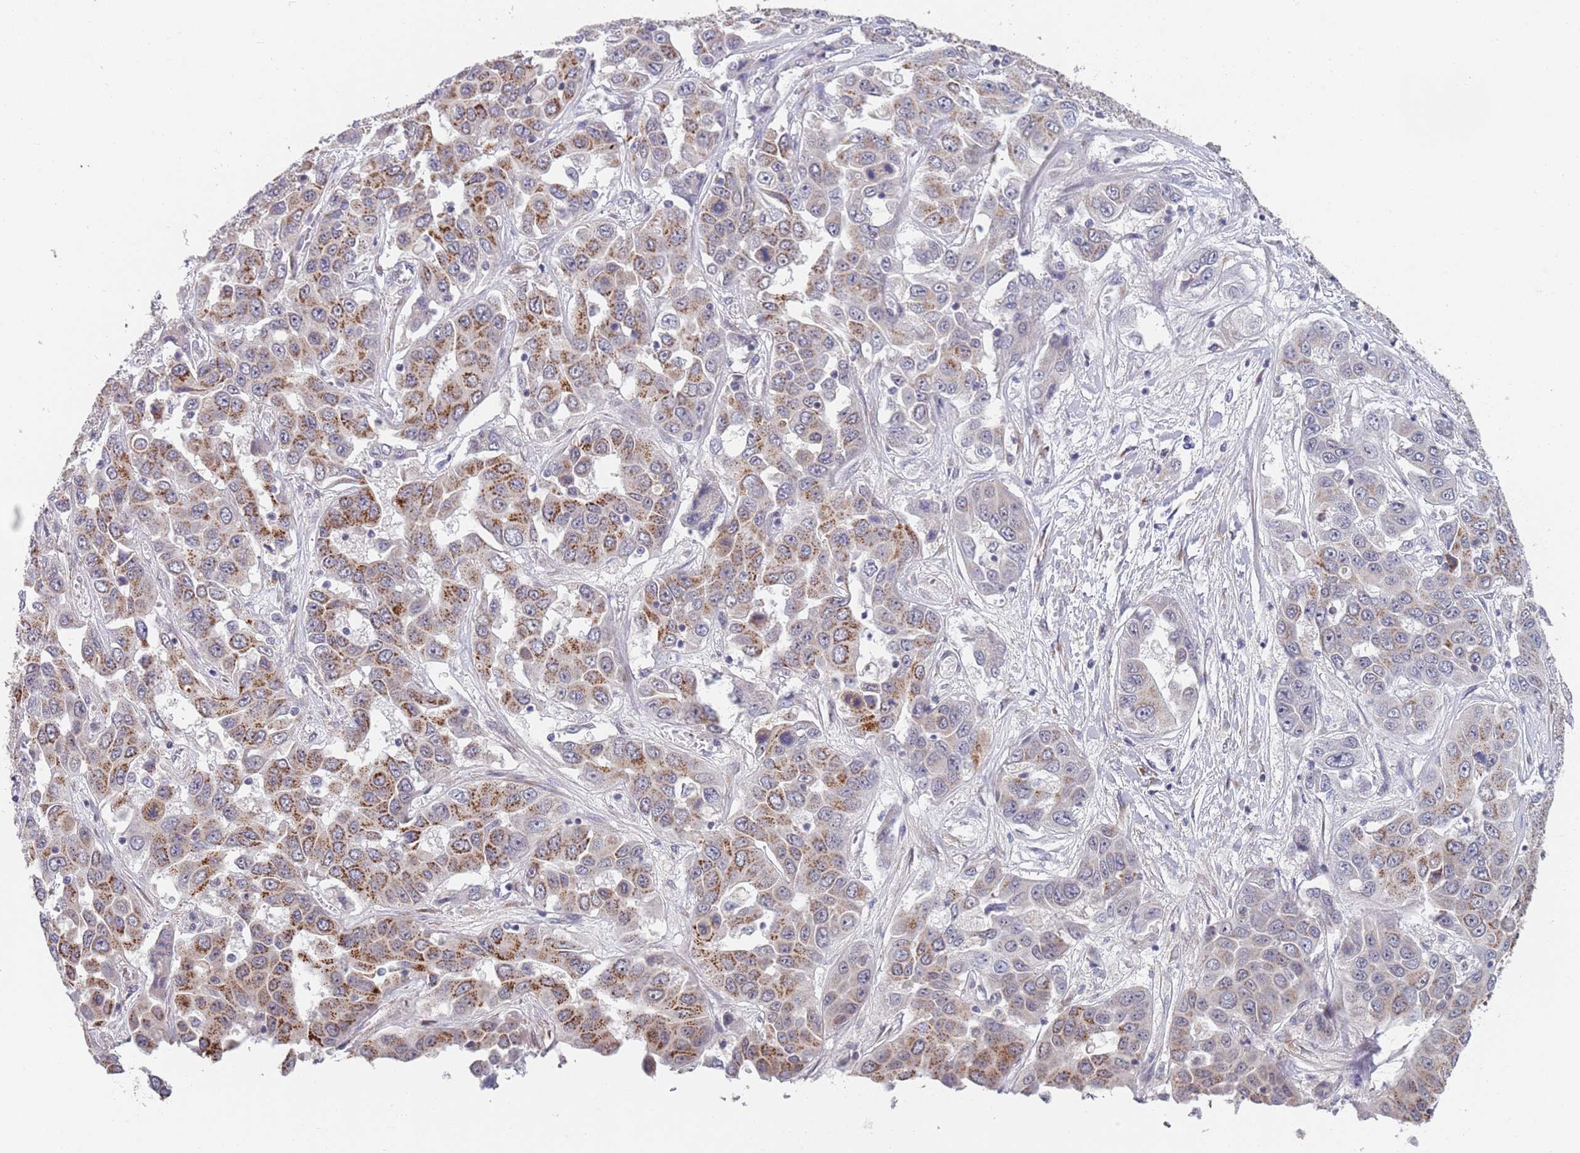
{"staining": {"intensity": "moderate", "quantity": "25%-75%", "location": "cytoplasmic/membranous"}, "tissue": "liver cancer", "cell_type": "Tumor cells", "image_type": "cancer", "snomed": [{"axis": "morphology", "description": "Cholangiocarcinoma"}, {"axis": "topography", "description": "Liver"}], "caption": "Tumor cells reveal moderate cytoplasmic/membranous expression in about 25%-75% of cells in liver cholangiocarcinoma.", "gene": "B4GALT4", "patient": {"sex": "female", "age": 52}}